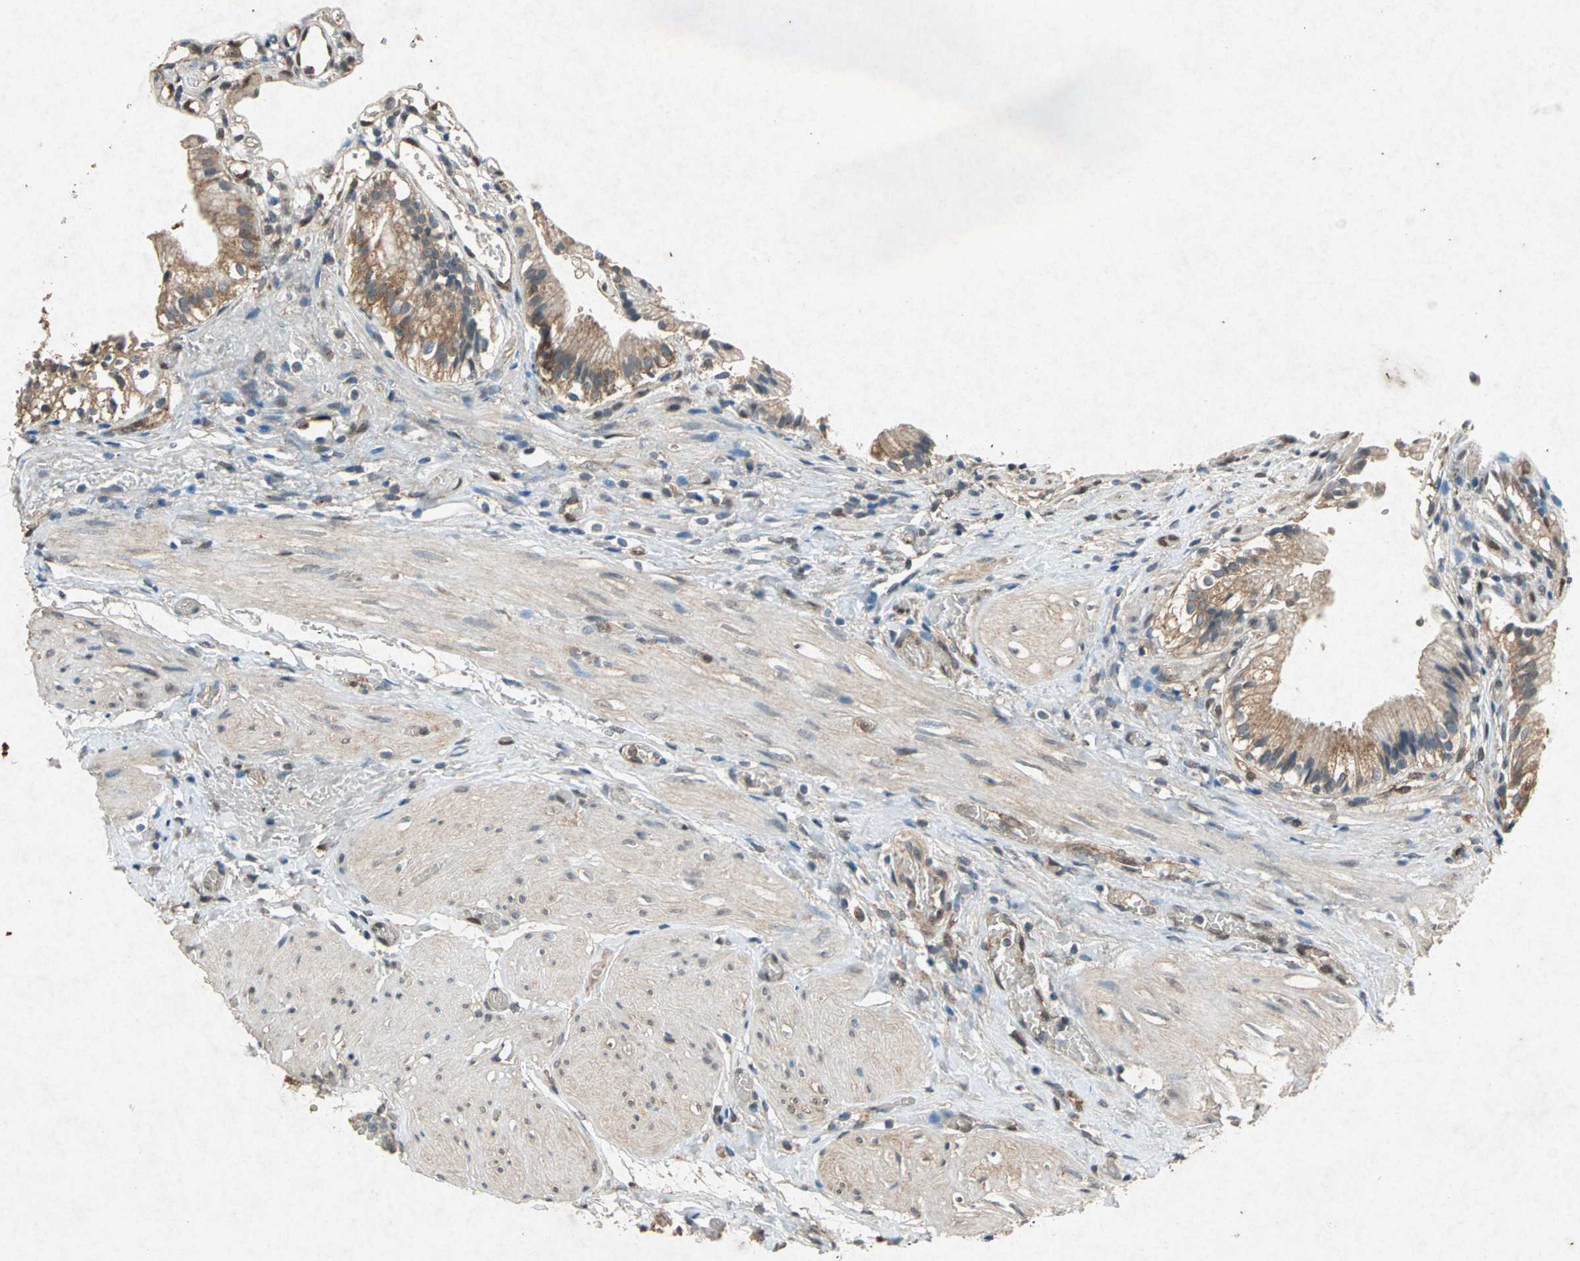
{"staining": {"intensity": "moderate", "quantity": ">75%", "location": "cytoplasmic/membranous"}, "tissue": "gallbladder", "cell_type": "Glandular cells", "image_type": "normal", "snomed": [{"axis": "morphology", "description": "Normal tissue, NOS"}, {"axis": "topography", "description": "Gallbladder"}], "caption": "A high-resolution histopathology image shows immunohistochemistry (IHC) staining of normal gallbladder, which shows moderate cytoplasmic/membranous positivity in about >75% of glandular cells.", "gene": "HSP90AB1", "patient": {"sex": "male", "age": 65}}